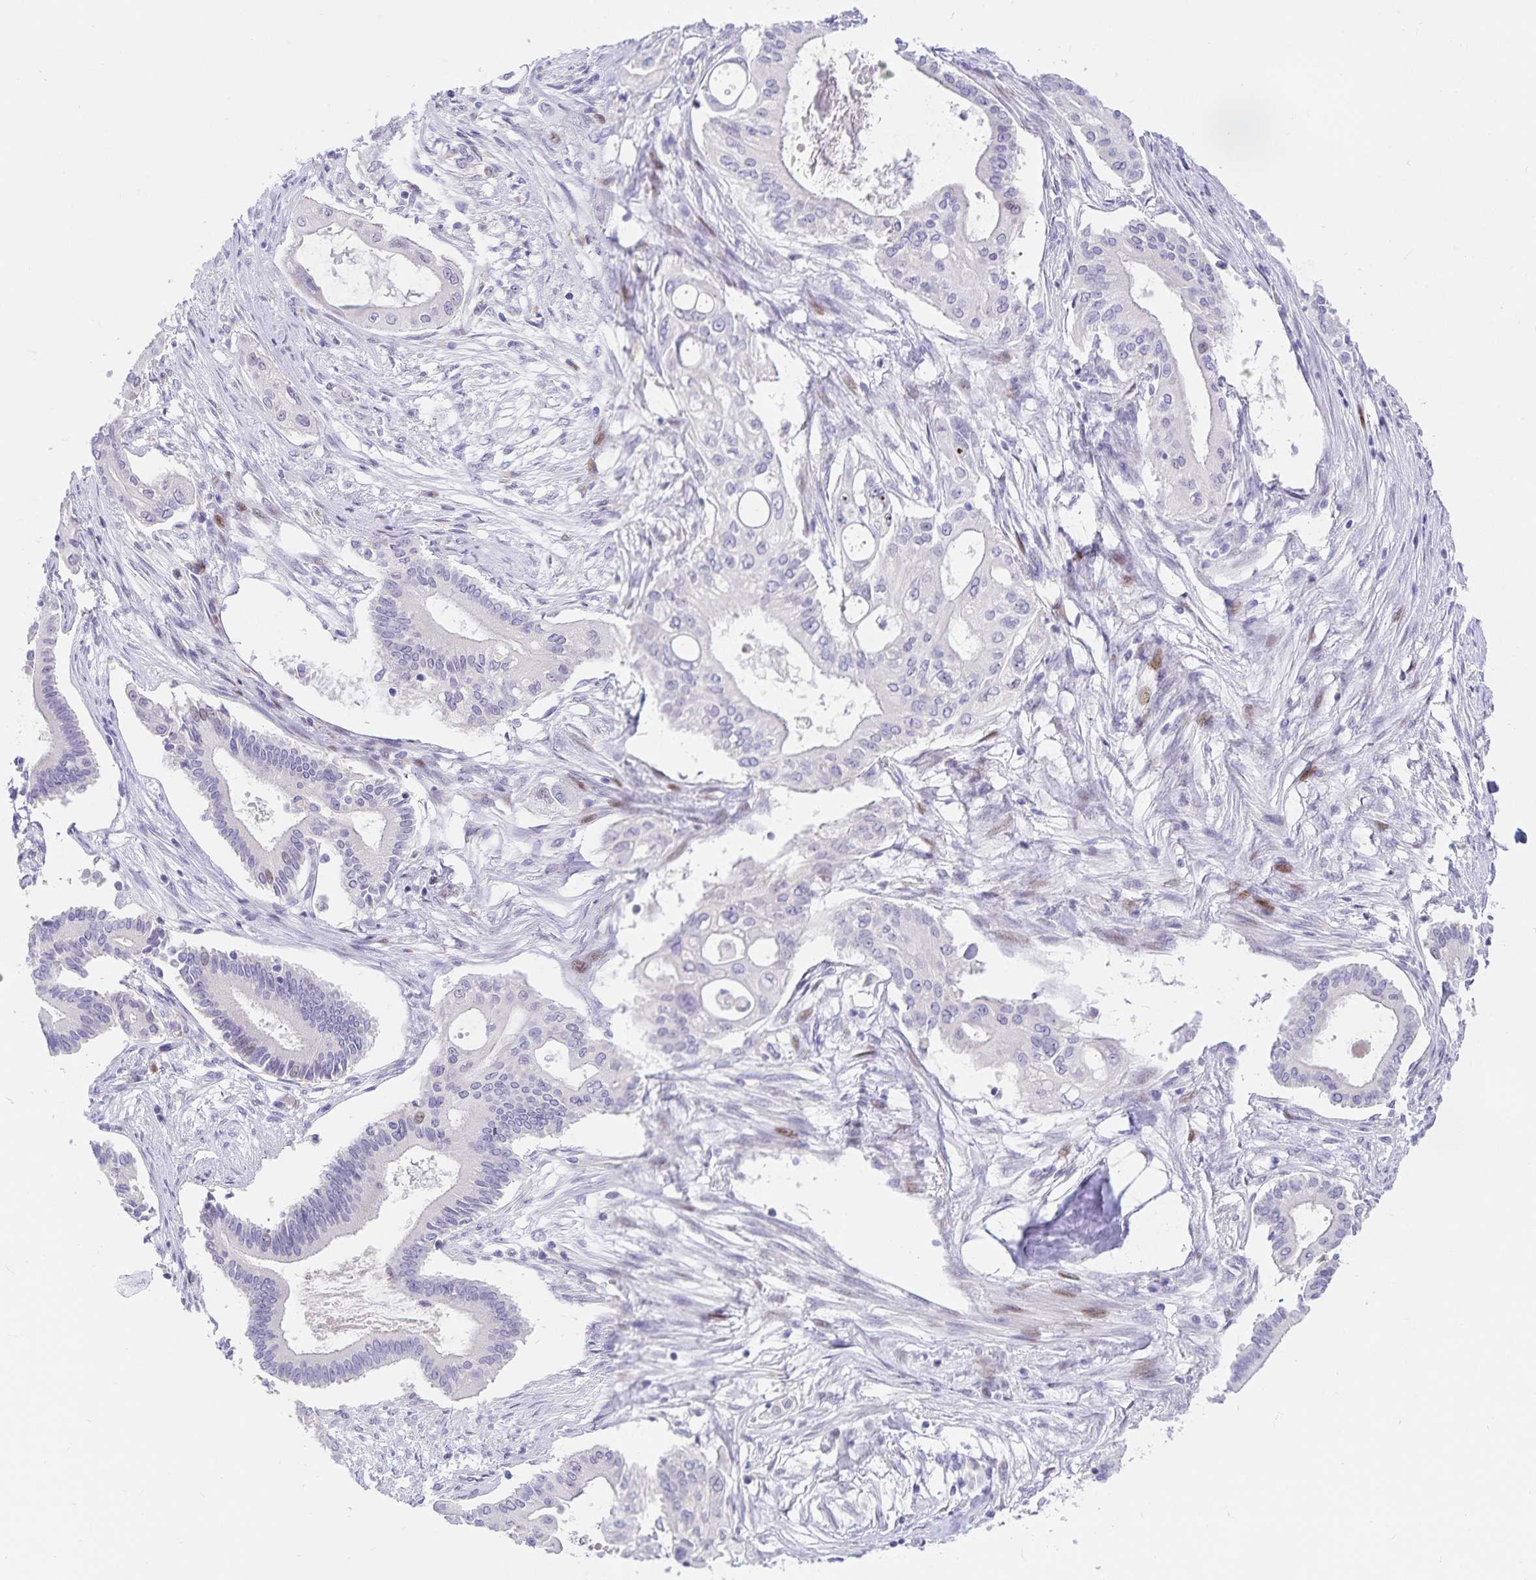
{"staining": {"intensity": "negative", "quantity": "none", "location": "none"}, "tissue": "pancreatic cancer", "cell_type": "Tumor cells", "image_type": "cancer", "snomed": [{"axis": "morphology", "description": "Adenocarcinoma, NOS"}, {"axis": "topography", "description": "Pancreas"}], "caption": "This histopathology image is of pancreatic adenocarcinoma stained with IHC to label a protein in brown with the nuclei are counter-stained blue. There is no staining in tumor cells.", "gene": "KBTBD13", "patient": {"sex": "female", "age": 68}}